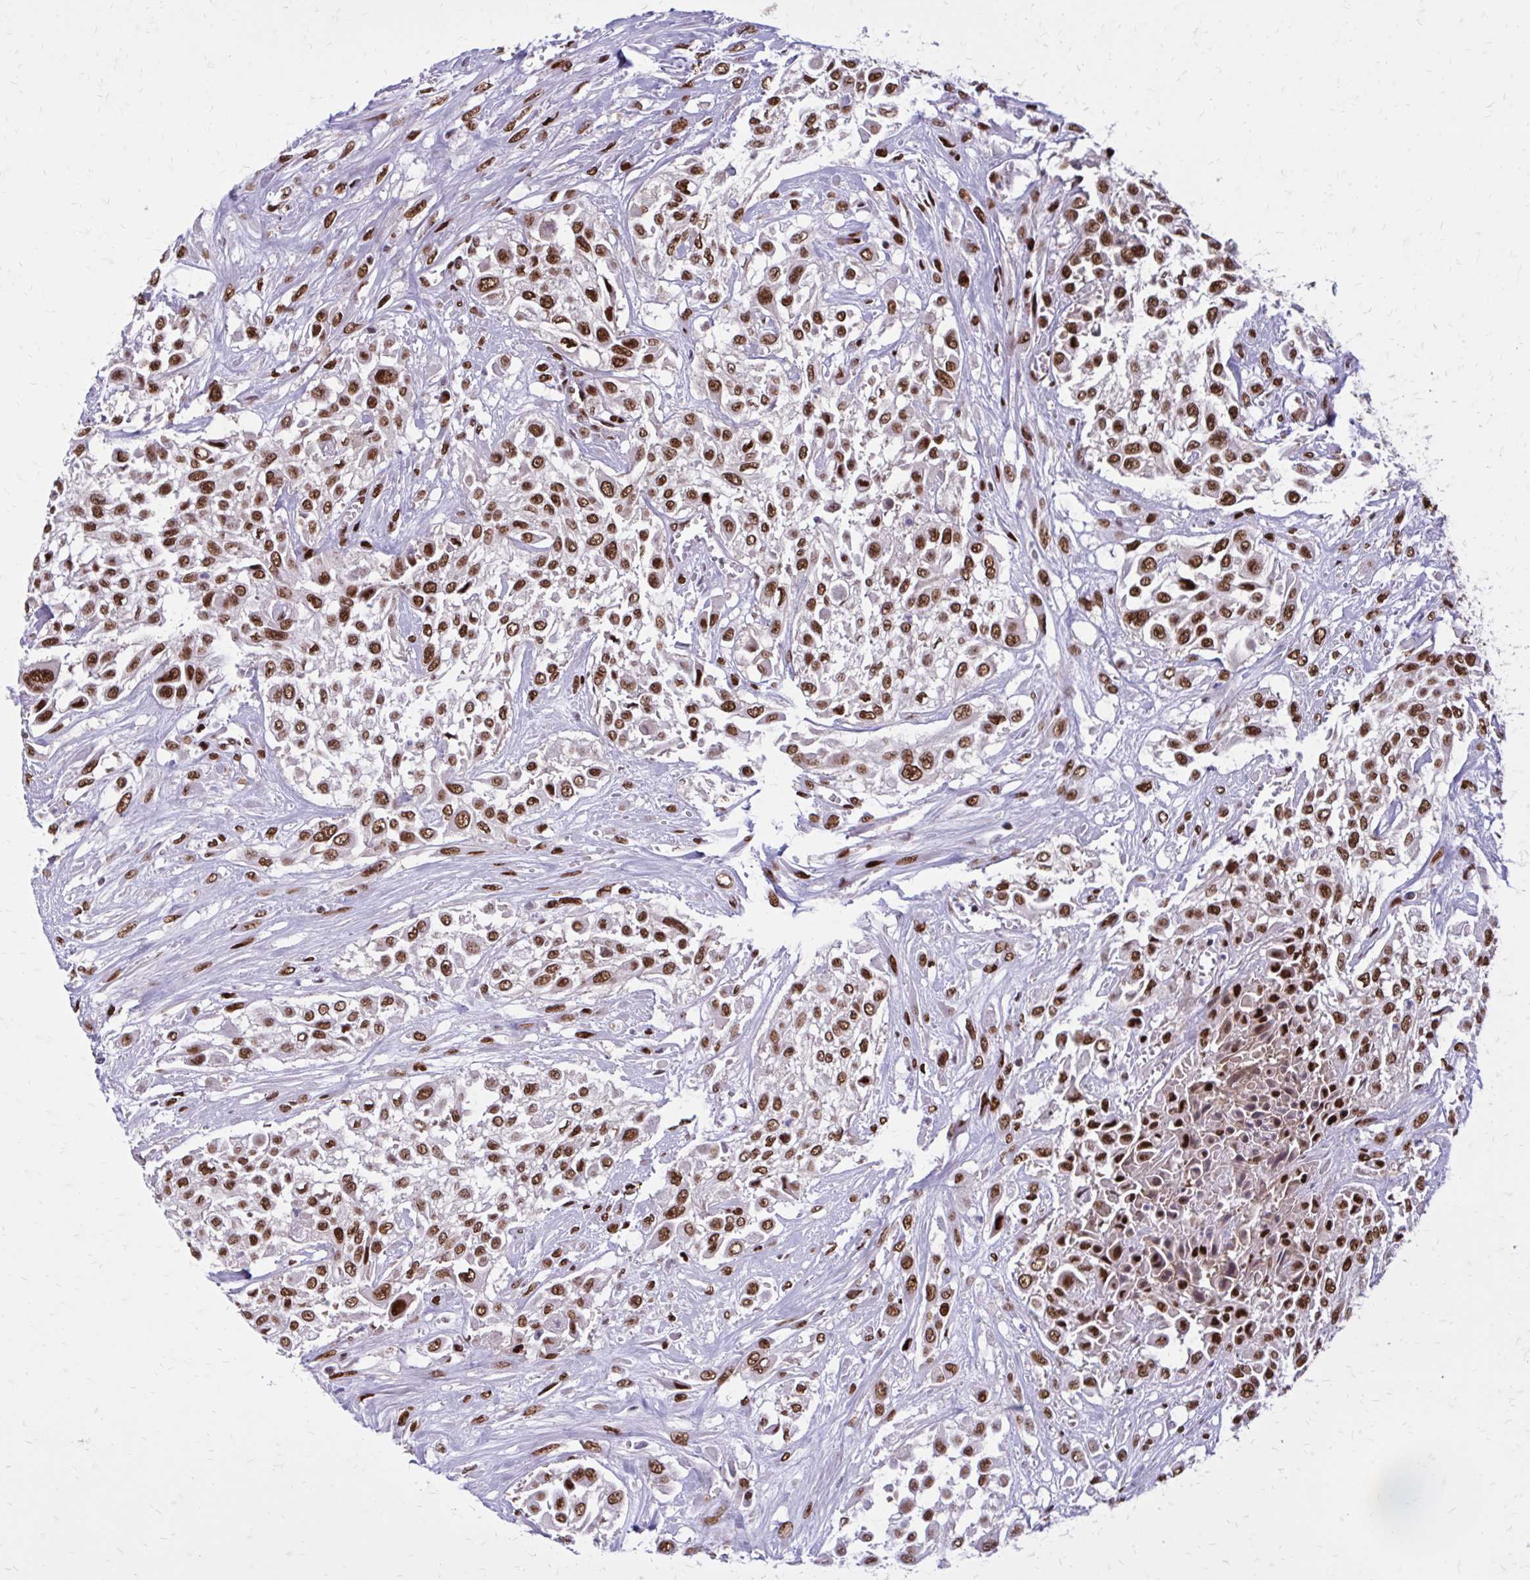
{"staining": {"intensity": "moderate", "quantity": ">75%", "location": "nuclear"}, "tissue": "urothelial cancer", "cell_type": "Tumor cells", "image_type": "cancer", "snomed": [{"axis": "morphology", "description": "Urothelial carcinoma, High grade"}, {"axis": "topography", "description": "Urinary bladder"}], "caption": "IHC (DAB (3,3'-diaminobenzidine)) staining of human urothelial cancer reveals moderate nuclear protein staining in approximately >75% of tumor cells. The staining is performed using DAB brown chromogen to label protein expression. The nuclei are counter-stained blue using hematoxylin.", "gene": "PSME4", "patient": {"sex": "male", "age": 57}}